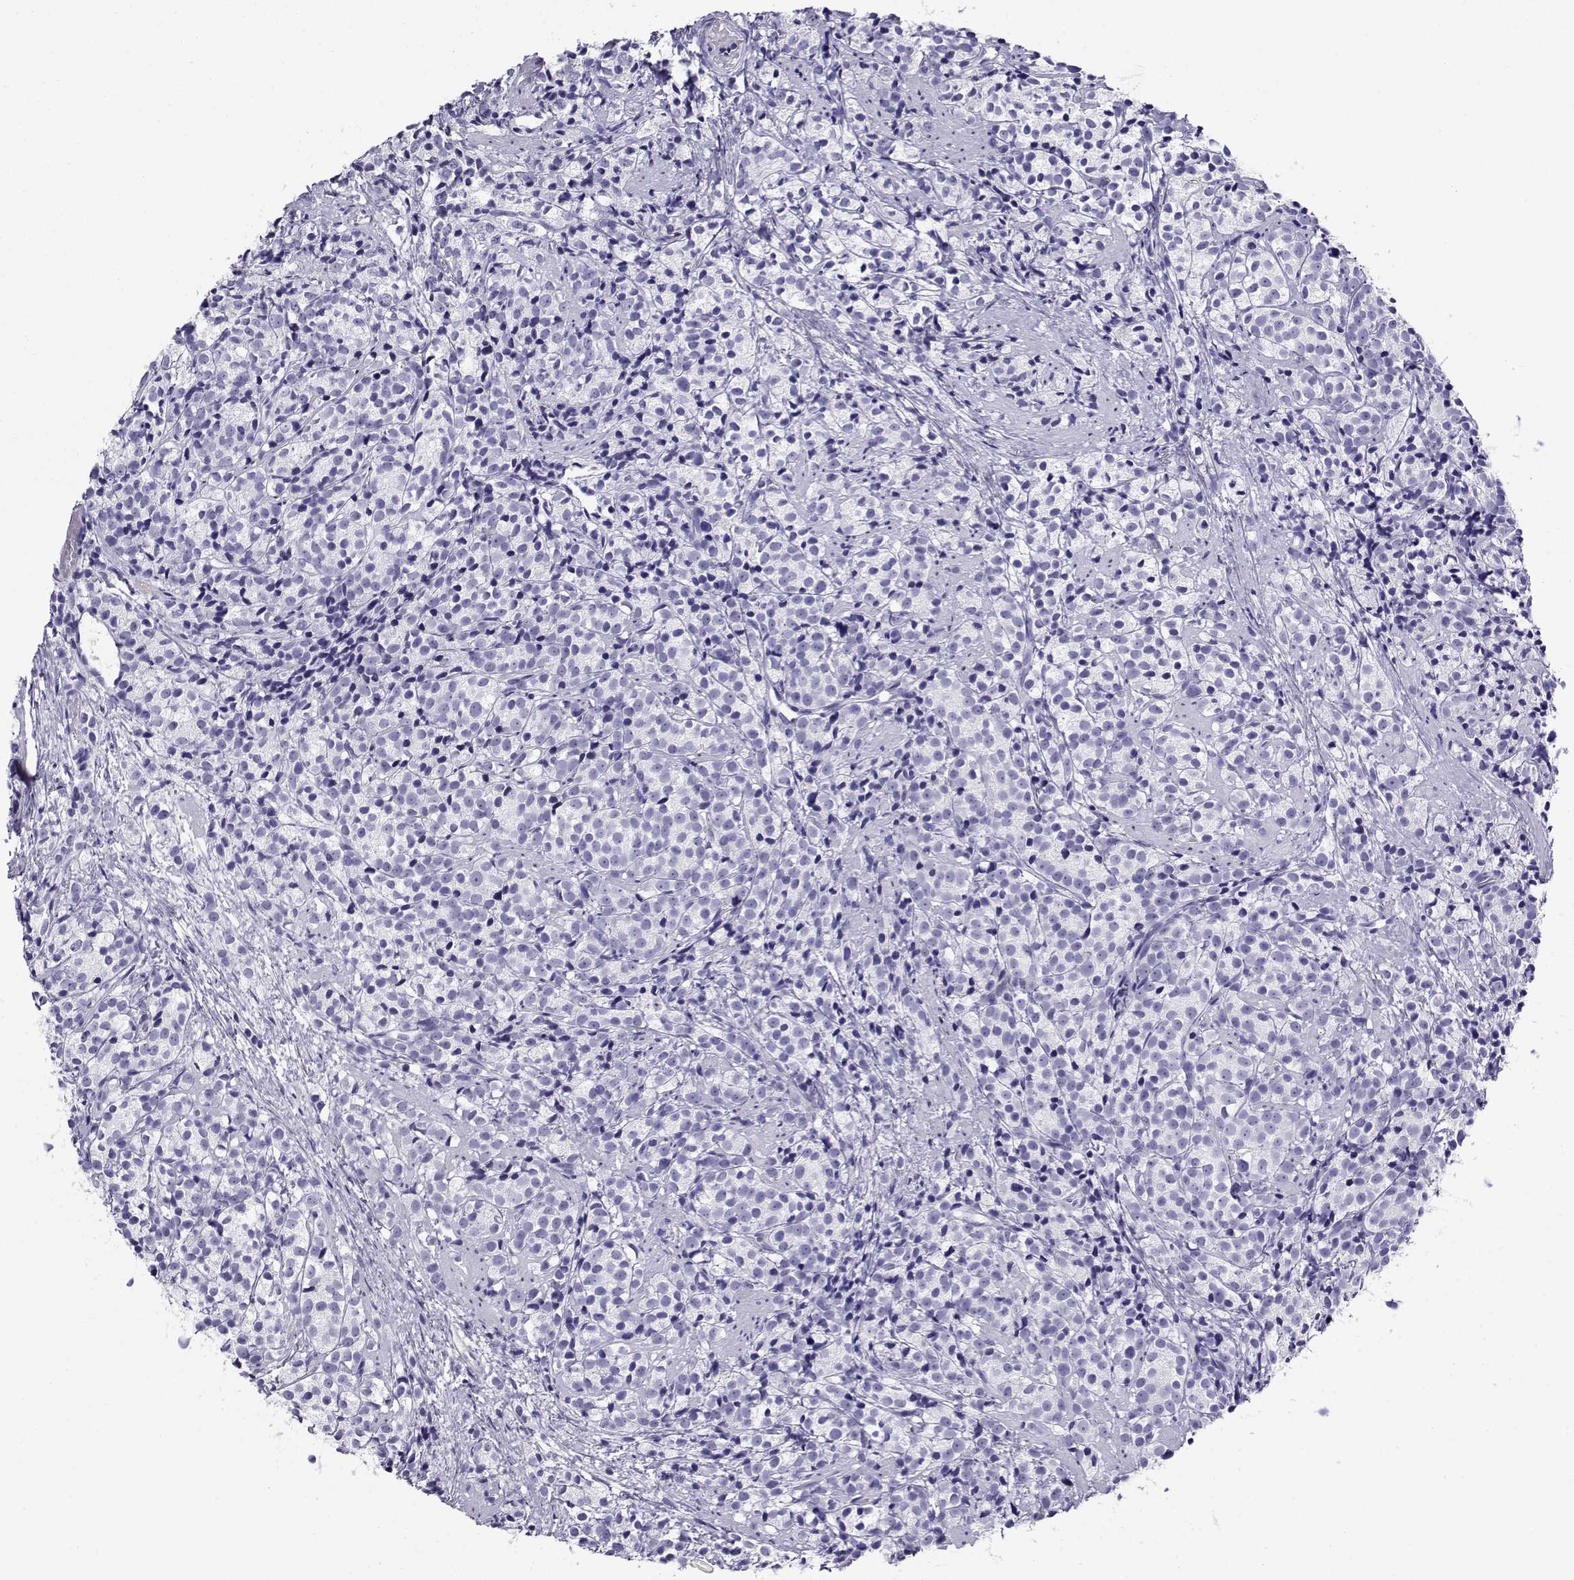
{"staining": {"intensity": "negative", "quantity": "none", "location": "none"}, "tissue": "prostate cancer", "cell_type": "Tumor cells", "image_type": "cancer", "snomed": [{"axis": "morphology", "description": "Adenocarcinoma, High grade"}, {"axis": "topography", "description": "Prostate"}], "caption": "This is an IHC histopathology image of high-grade adenocarcinoma (prostate). There is no positivity in tumor cells.", "gene": "CABS1", "patient": {"sex": "male", "age": 53}}